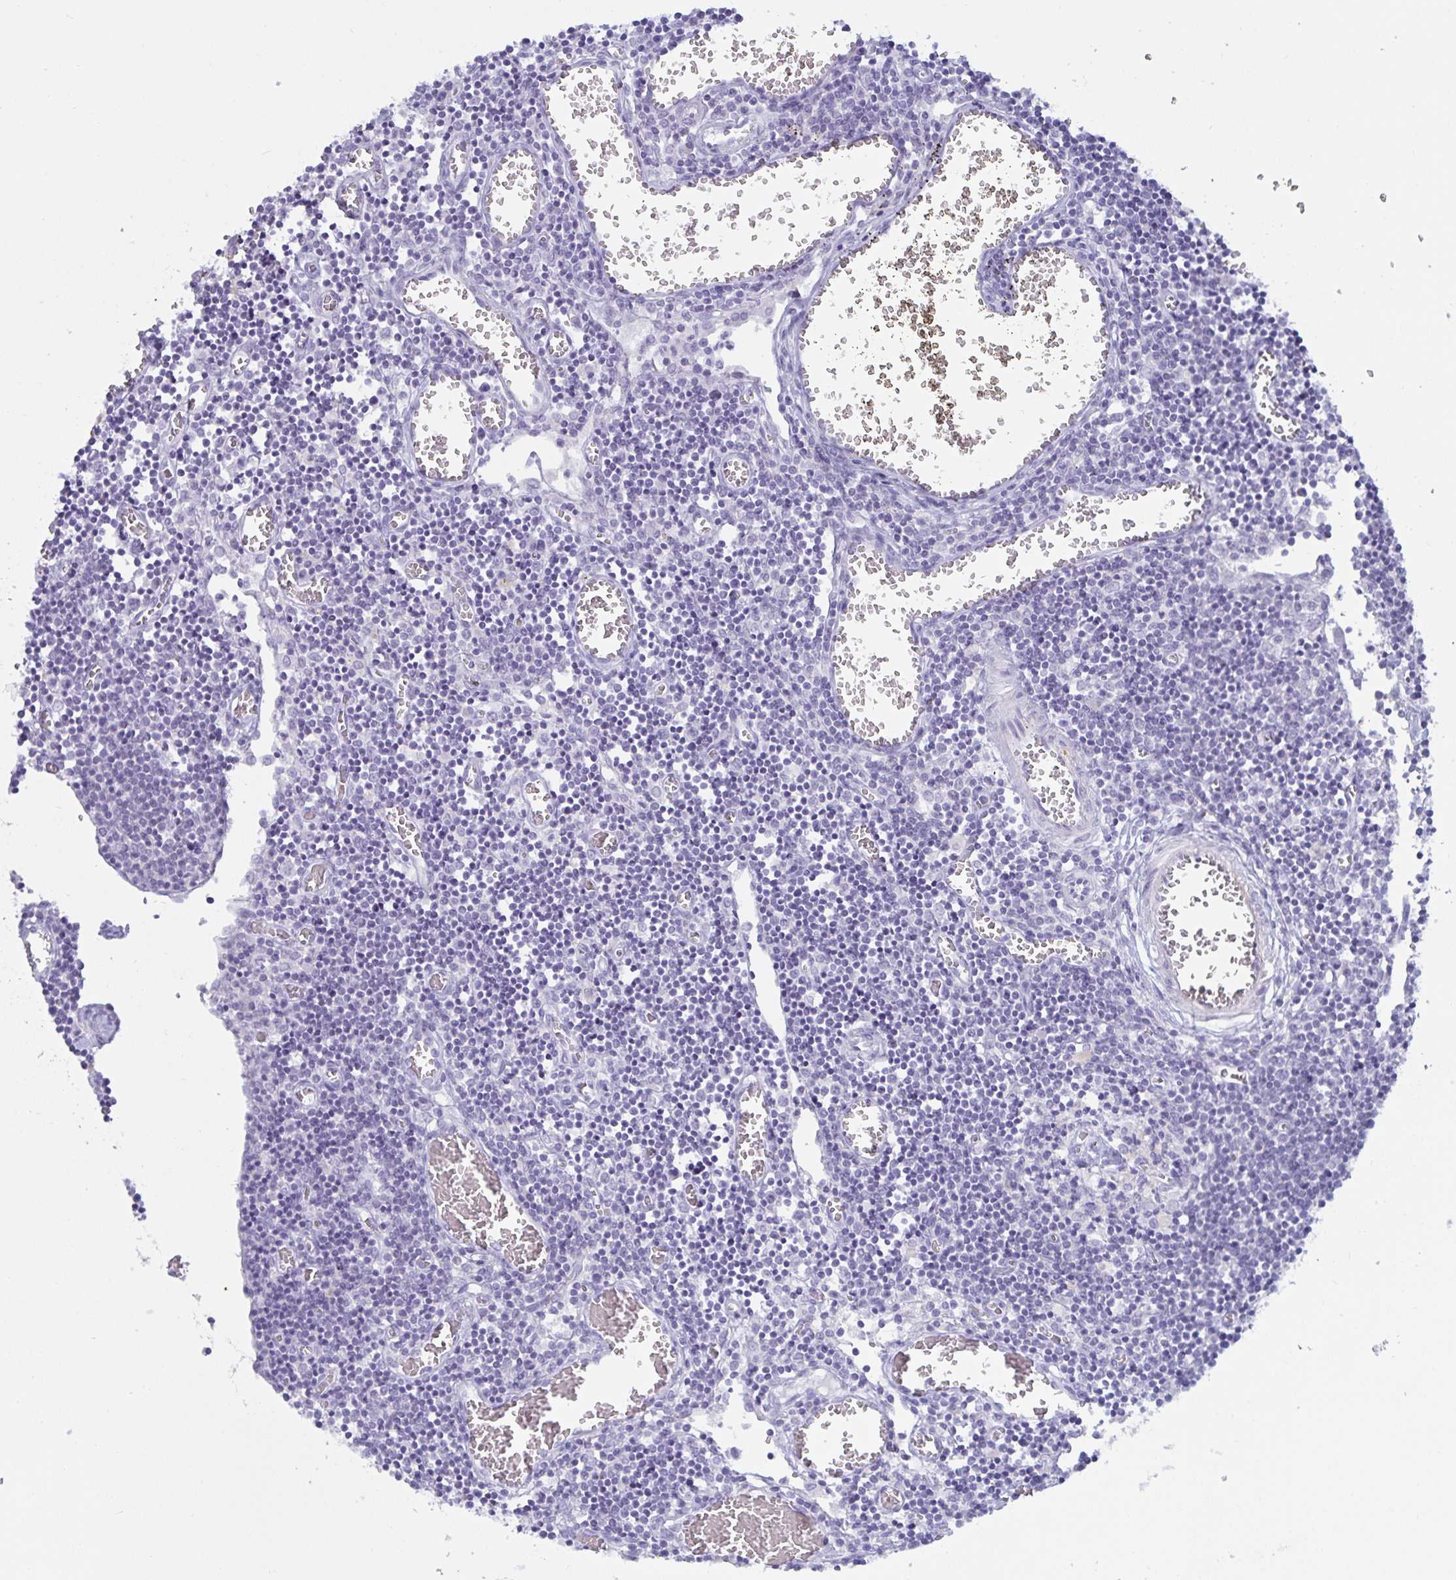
{"staining": {"intensity": "negative", "quantity": "none", "location": "none"}, "tissue": "lymph node", "cell_type": "Germinal center cells", "image_type": "normal", "snomed": [{"axis": "morphology", "description": "Normal tissue, NOS"}, {"axis": "topography", "description": "Lymph node"}], "caption": "This is an immunohistochemistry (IHC) photomicrograph of unremarkable human lymph node. There is no staining in germinal center cells.", "gene": "MON2", "patient": {"sex": "male", "age": 66}}